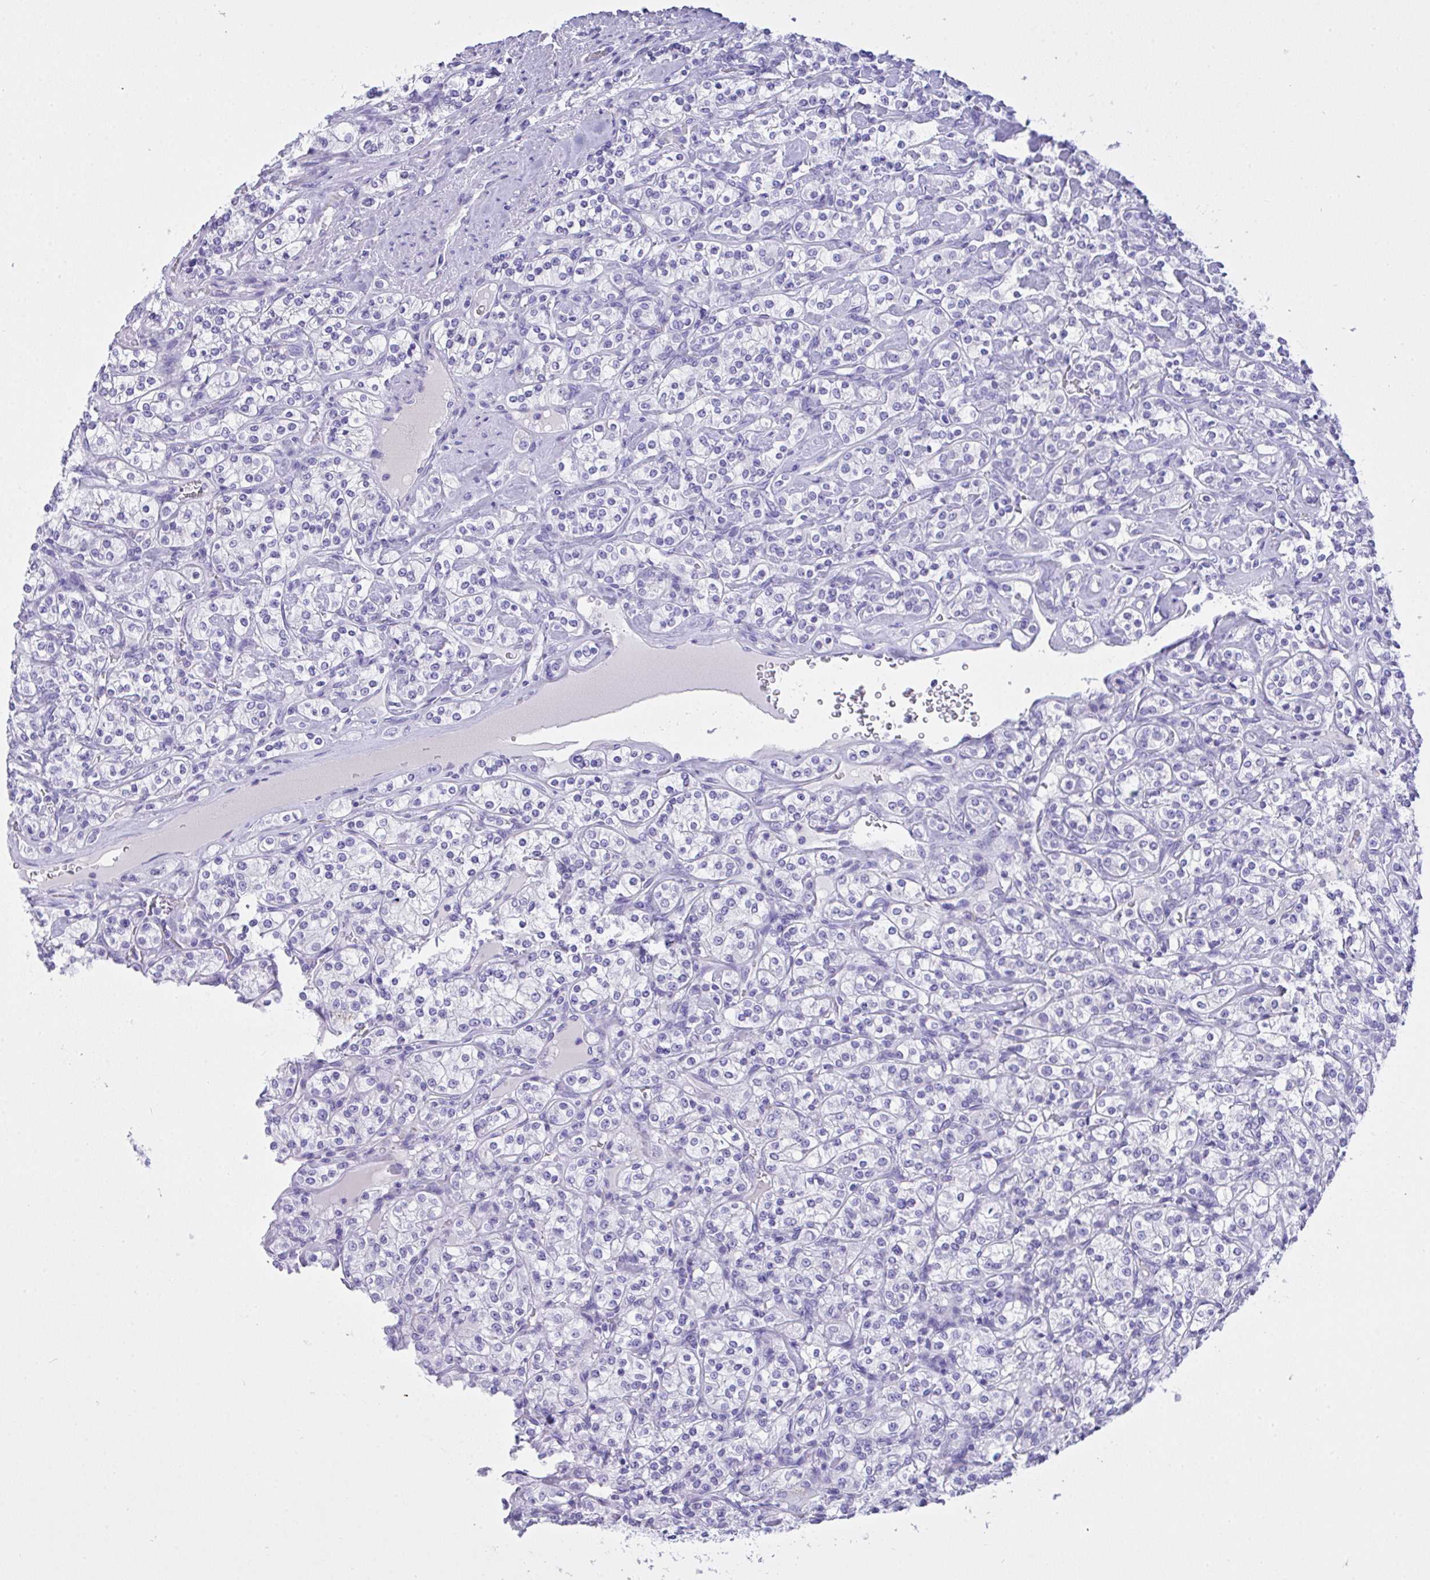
{"staining": {"intensity": "negative", "quantity": "none", "location": "none"}, "tissue": "renal cancer", "cell_type": "Tumor cells", "image_type": "cancer", "snomed": [{"axis": "morphology", "description": "Adenocarcinoma, NOS"}, {"axis": "topography", "description": "Kidney"}], "caption": "Tumor cells are negative for protein expression in human renal cancer.", "gene": "AKR1D1", "patient": {"sex": "male", "age": 77}}